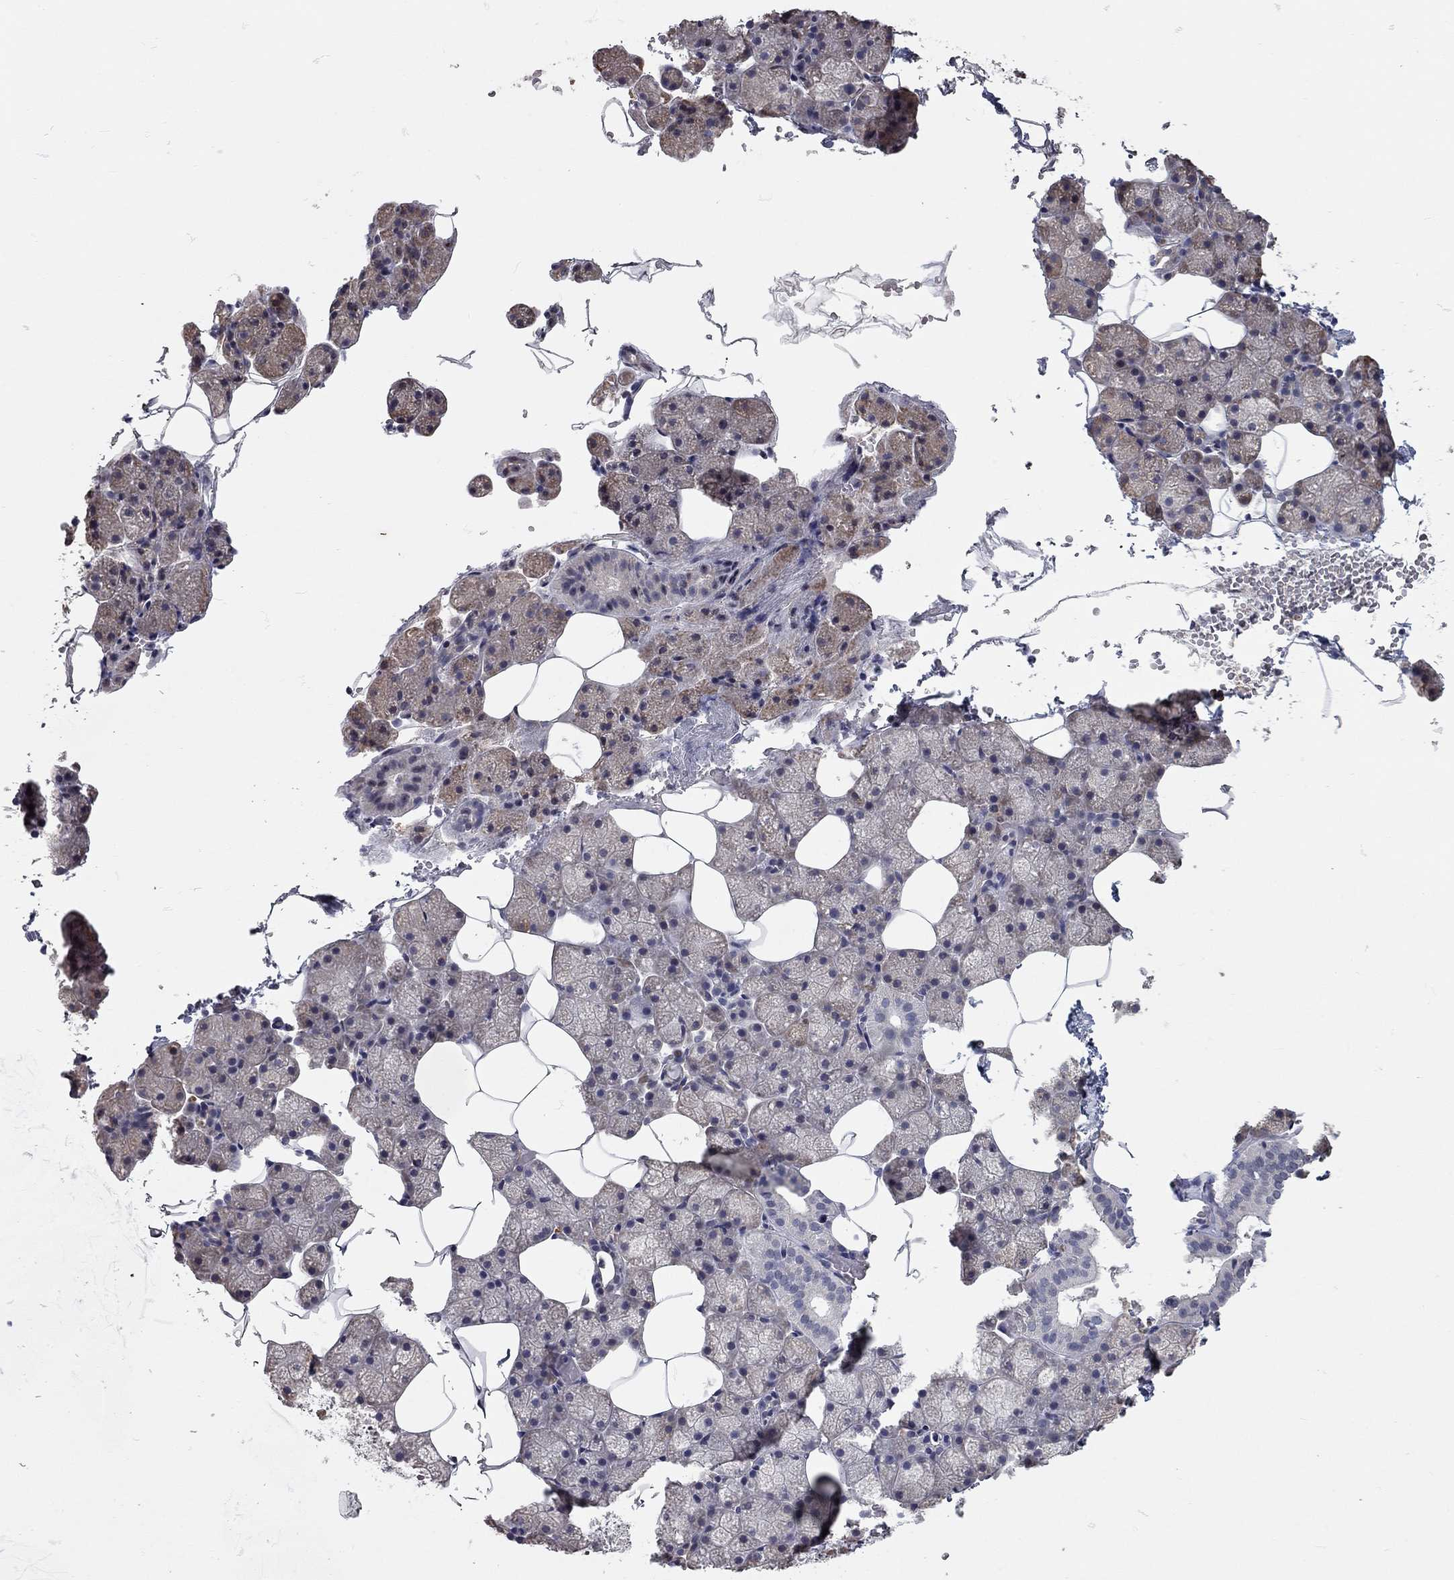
{"staining": {"intensity": "weak", "quantity": "<25%", "location": "cytoplasmic/membranous"}, "tissue": "salivary gland", "cell_type": "Glandular cells", "image_type": "normal", "snomed": [{"axis": "morphology", "description": "Normal tissue, NOS"}, {"axis": "topography", "description": "Salivary gland"}], "caption": "DAB (3,3'-diaminobenzidine) immunohistochemical staining of normal human salivary gland reveals no significant expression in glandular cells.", "gene": "XAGE2", "patient": {"sex": "male", "age": 38}}